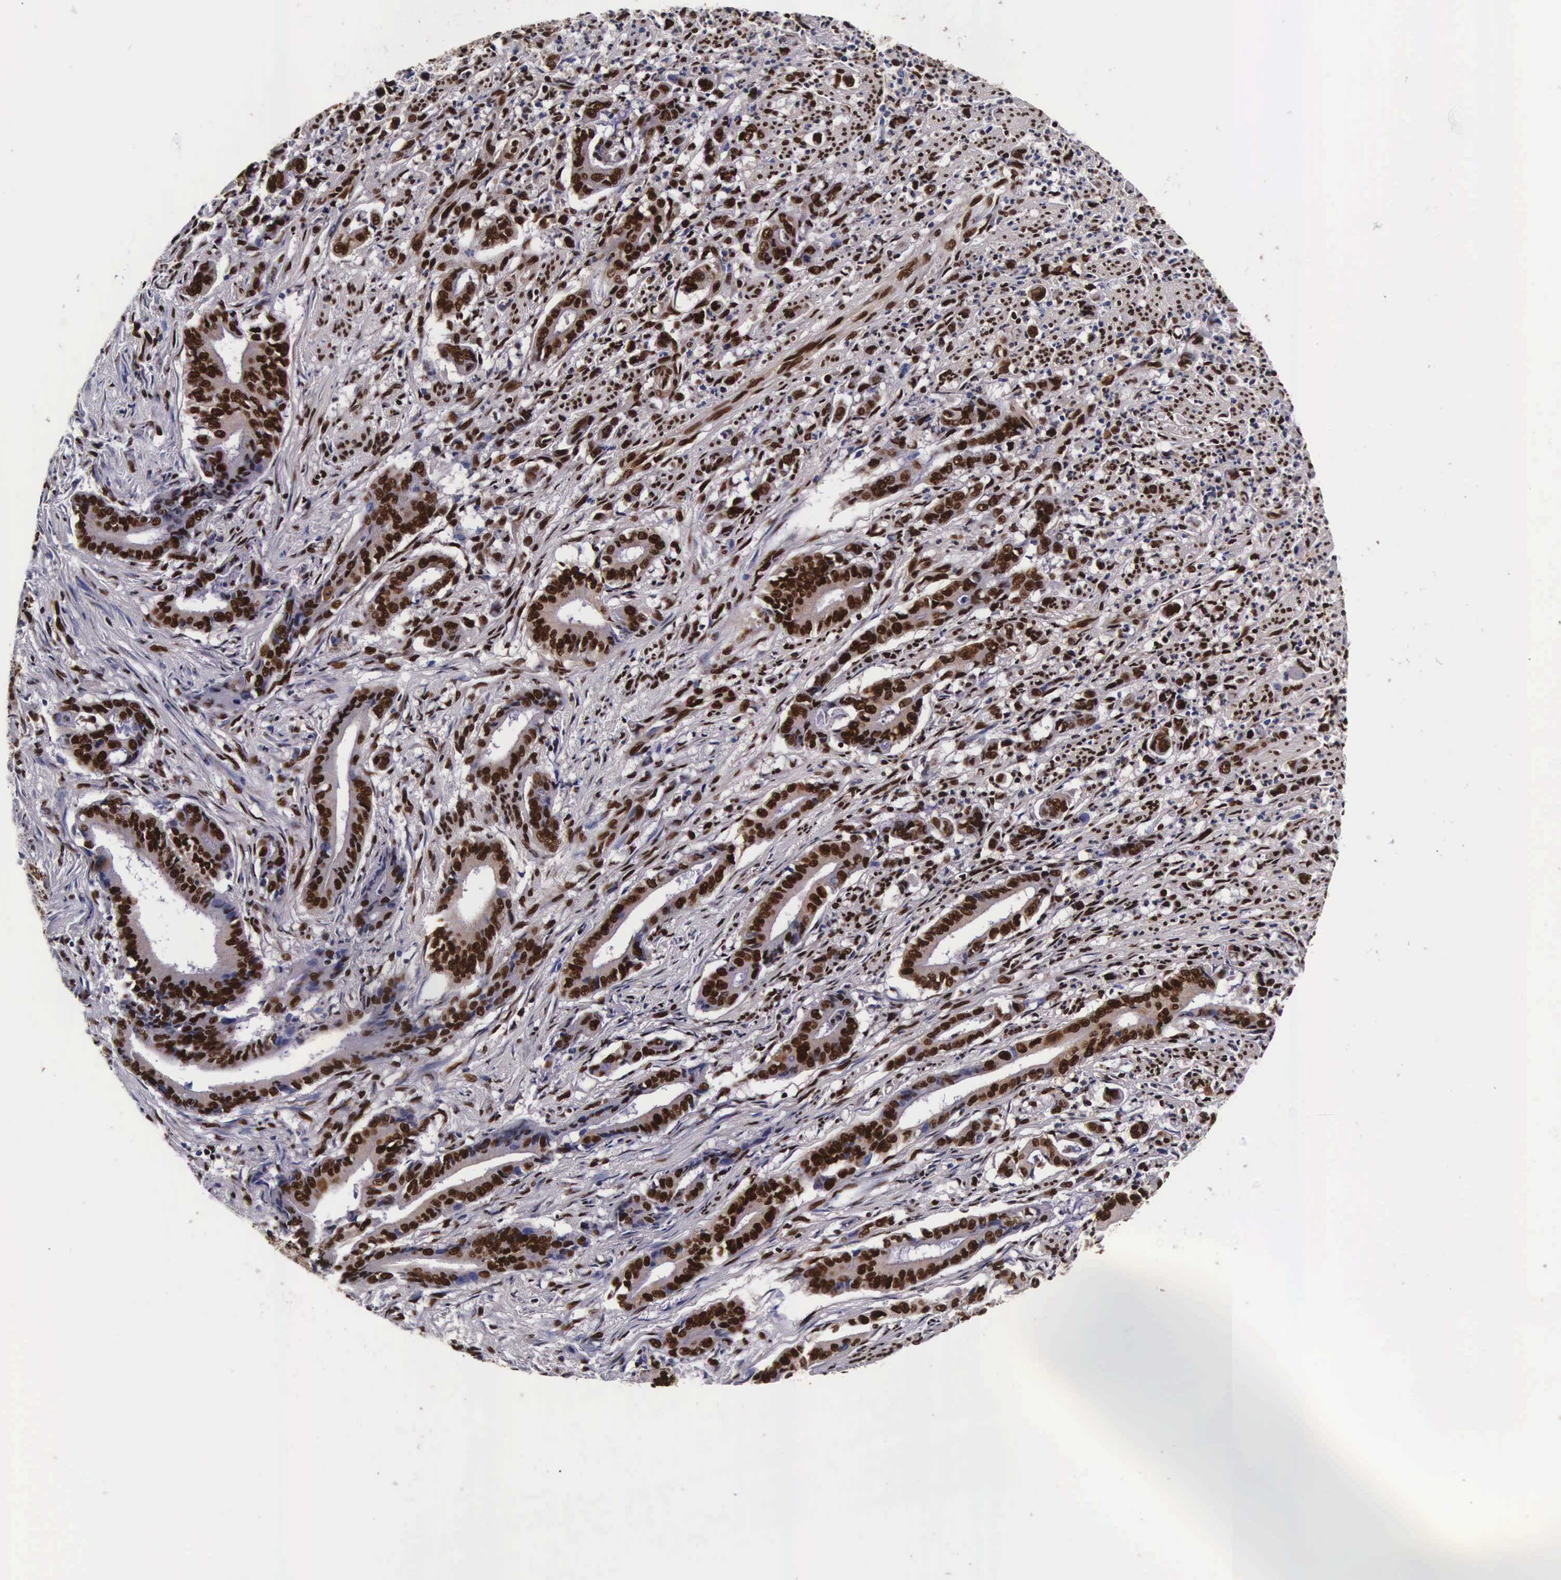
{"staining": {"intensity": "strong", "quantity": ">75%", "location": "cytoplasmic/membranous,nuclear"}, "tissue": "stomach cancer", "cell_type": "Tumor cells", "image_type": "cancer", "snomed": [{"axis": "morphology", "description": "Adenocarcinoma, NOS"}, {"axis": "topography", "description": "Stomach"}], "caption": "Strong cytoplasmic/membranous and nuclear protein staining is identified in approximately >75% of tumor cells in adenocarcinoma (stomach).", "gene": "PABPN1", "patient": {"sex": "female", "age": 76}}